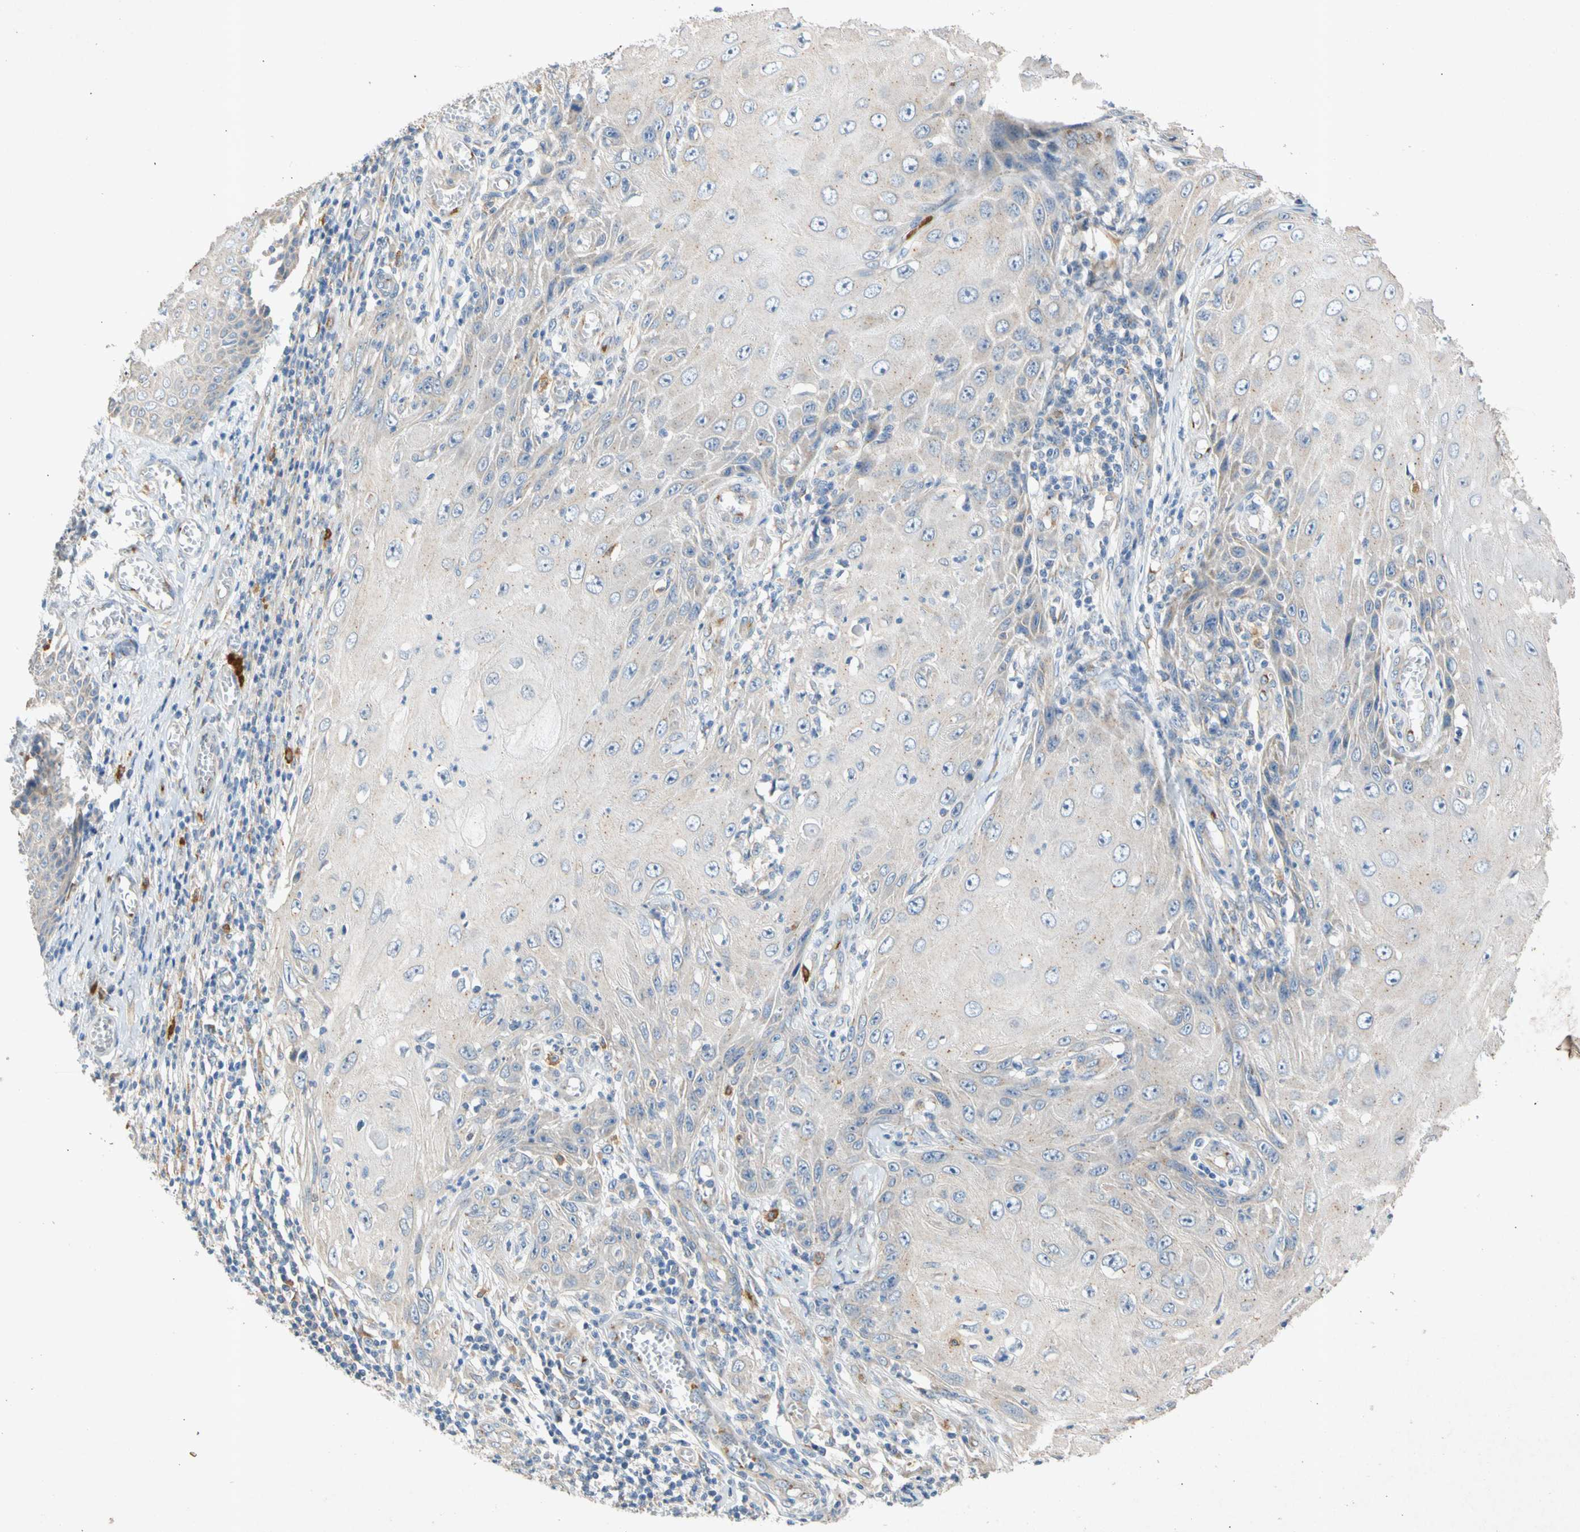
{"staining": {"intensity": "moderate", "quantity": "<25%", "location": "cytoplasmic/membranous"}, "tissue": "skin cancer", "cell_type": "Tumor cells", "image_type": "cancer", "snomed": [{"axis": "morphology", "description": "Squamous cell carcinoma, NOS"}, {"axis": "topography", "description": "Skin"}], "caption": "Immunohistochemistry of human skin cancer reveals low levels of moderate cytoplasmic/membranous staining in about <25% of tumor cells.", "gene": "GASK1B", "patient": {"sex": "female", "age": 73}}